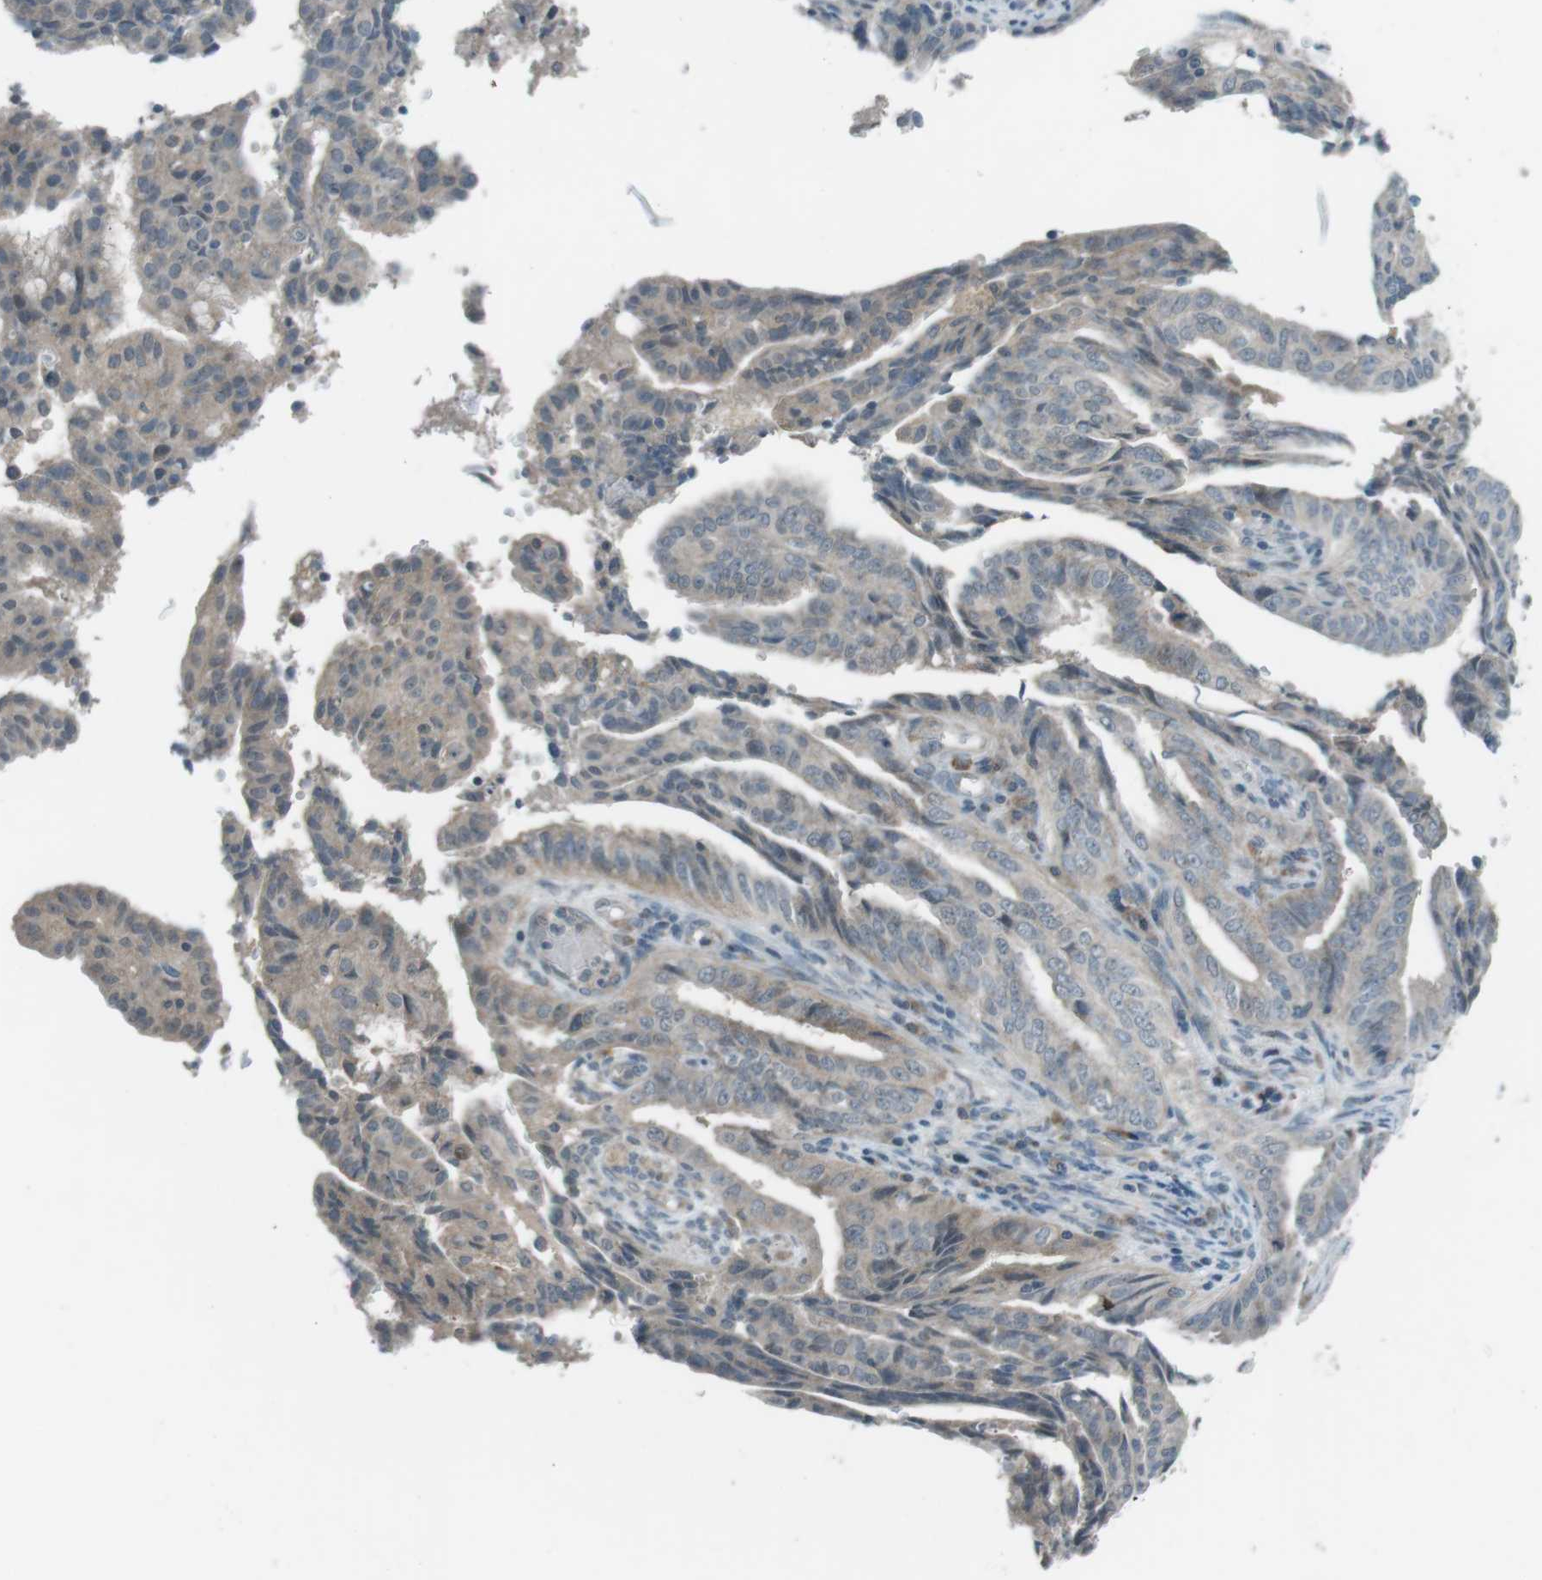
{"staining": {"intensity": "weak", "quantity": "<25%", "location": "cytoplasmic/membranous"}, "tissue": "endometrial cancer", "cell_type": "Tumor cells", "image_type": "cancer", "snomed": [{"axis": "morphology", "description": "Adenocarcinoma, NOS"}, {"axis": "topography", "description": "Endometrium"}], "caption": "Protein analysis of adenocarcinoma (endometrial) displays no significant positivity in tumor cells.", "gene": "FCRLA", "patient": {"sex": "female", "age": 58}}